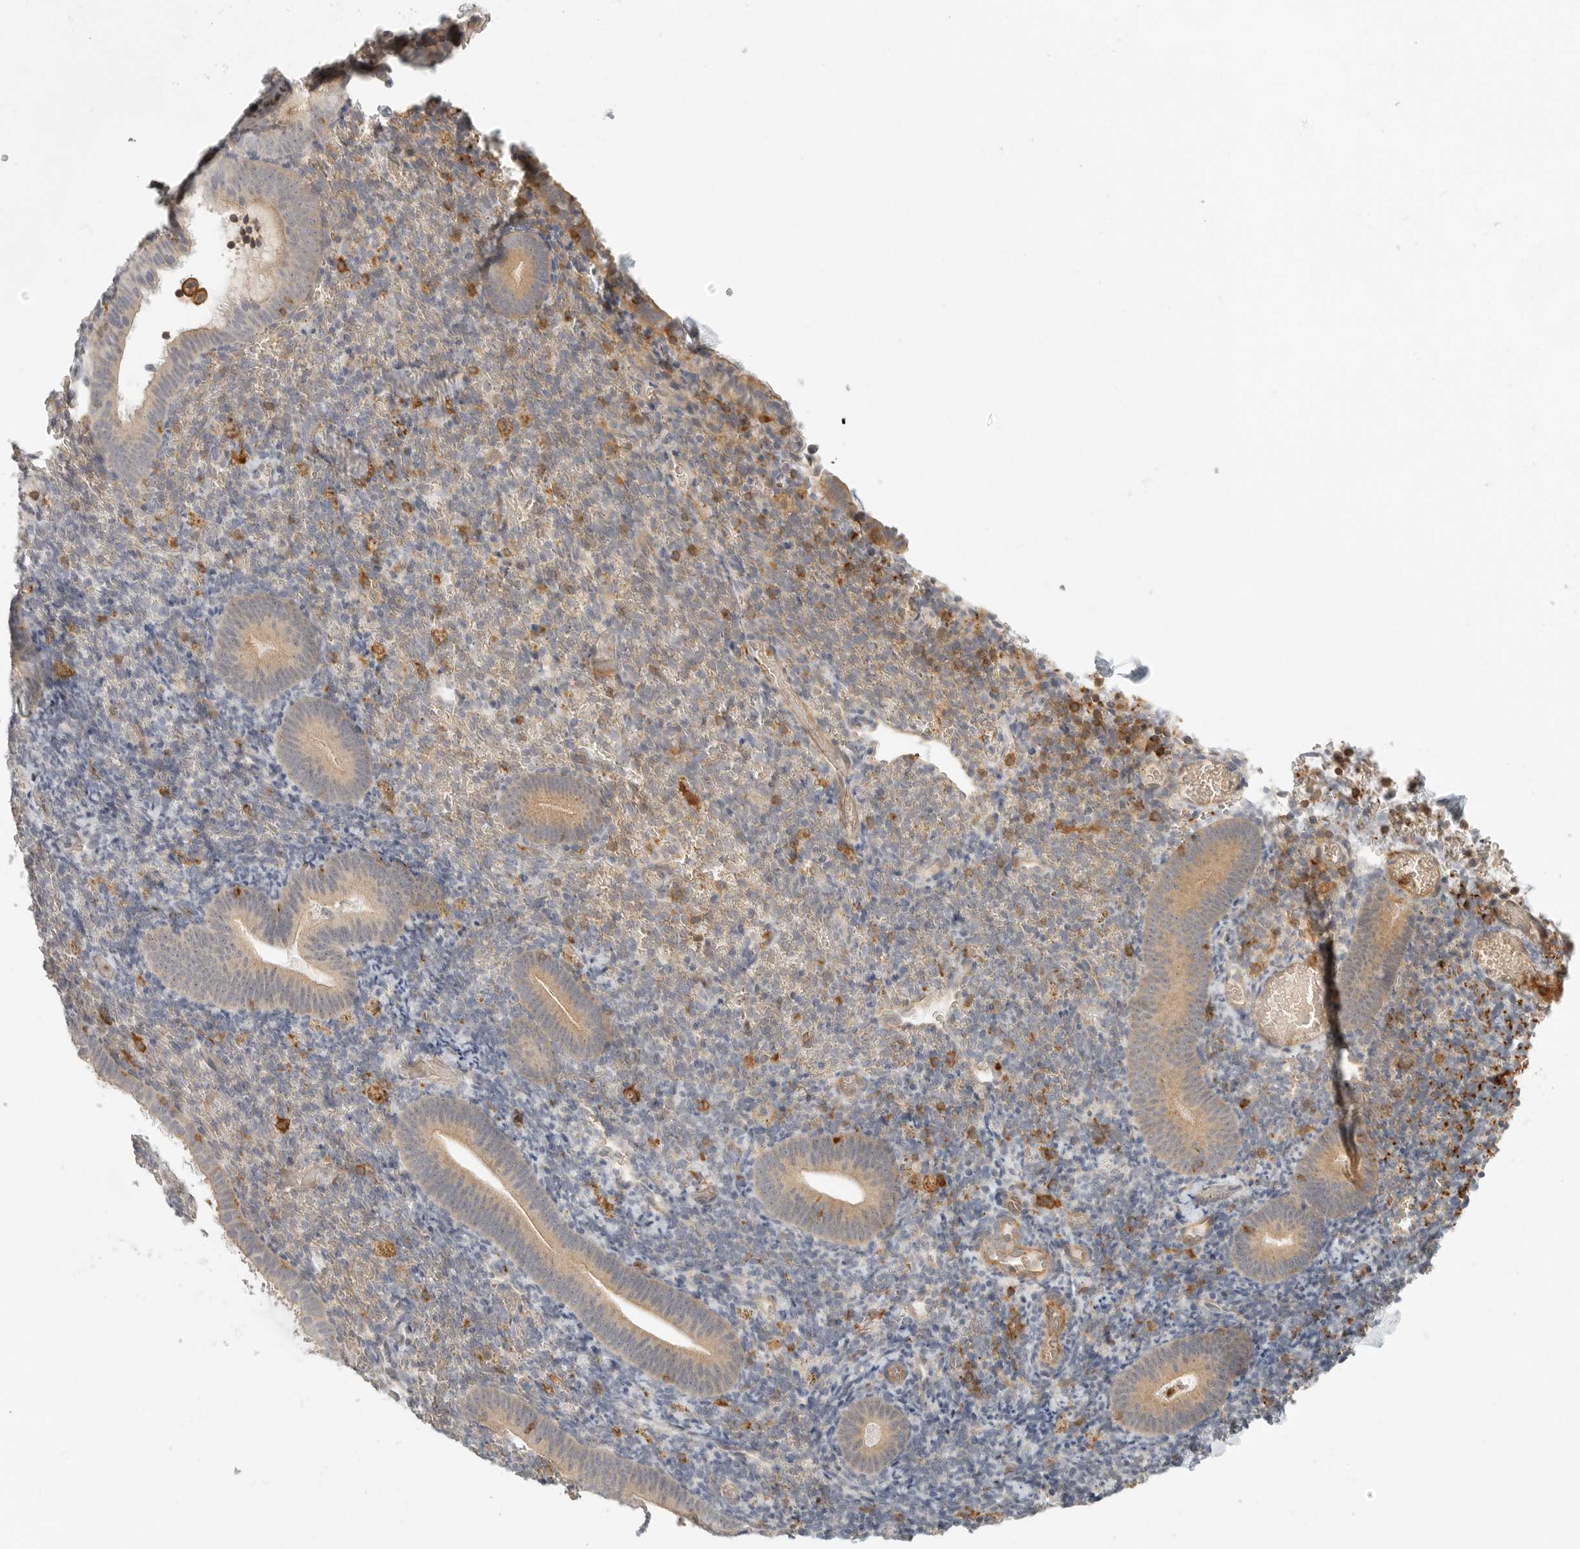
{"staining": {"intensity": "negative", "quantity": "none", "location": "none"}, "tissue": "endometrium", "cell_type": "Cells in endometrial stroma", "image_type": "normal", "snomed": [{"axis": "morphology", "description": "Normal tissue, NOS"}, {"axis": "topography", "description": "Endometrium"}], "caption": "Immunohistochemistry (IHC) image of unremarkable endometrium: endometrium stained with DAB (3,3'-diaminobenzidine) demonstrates no significant protein expression in cells in endometrial stroma. The staining was performed using DAB (3,3'-diaminobenzidine) to visualize the protein expression in brown, while the nuclei were stained in blue with hematoxylin (Magnification: 20x).", "gene": "DBNL", "patient": {"sex": "female", "age": 51}}